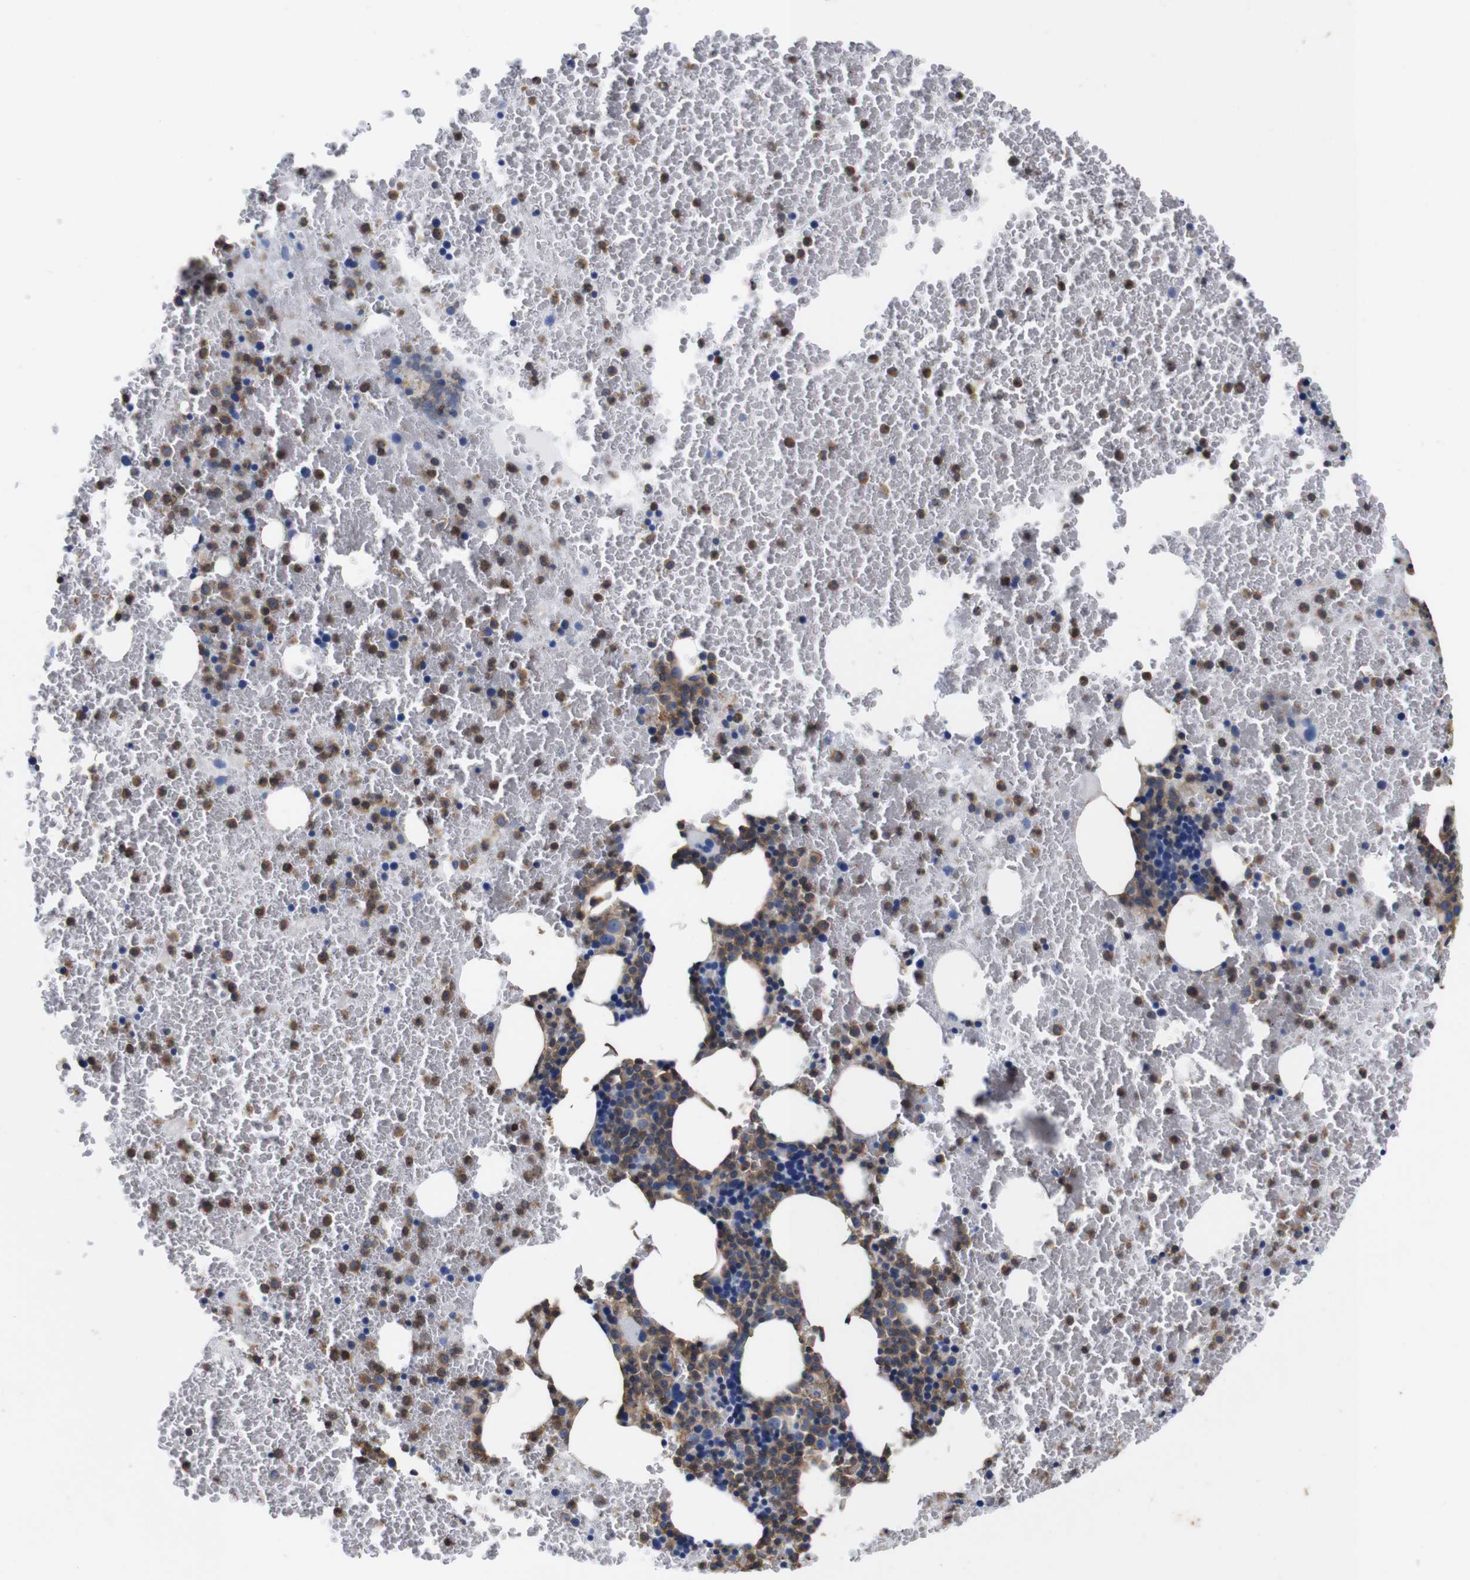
{"staining": {"intensity": "moderate", "quantity": ">75%", "location": "cytoplasmic/membranous"}, "tissue": "bone marrow", "cell_type": "Hematopoietic cells", "image_type": "normal", "snomed": [{"axis": "morphology", "description": "Normal tissue, NOS"}, {"axis": "morphology", "description": "Inflammation, NOS"}, {"axis": "topography", "description": "Bone marrow"}], "caption": "Human bone marrow stained with a brown dye exhibits moderate cytoplasmic/membranous positive expression in approximately >75% of hematopoietic cells.", "gene": "PI4KA", "patient": {"sex": "male", "age": 47}}